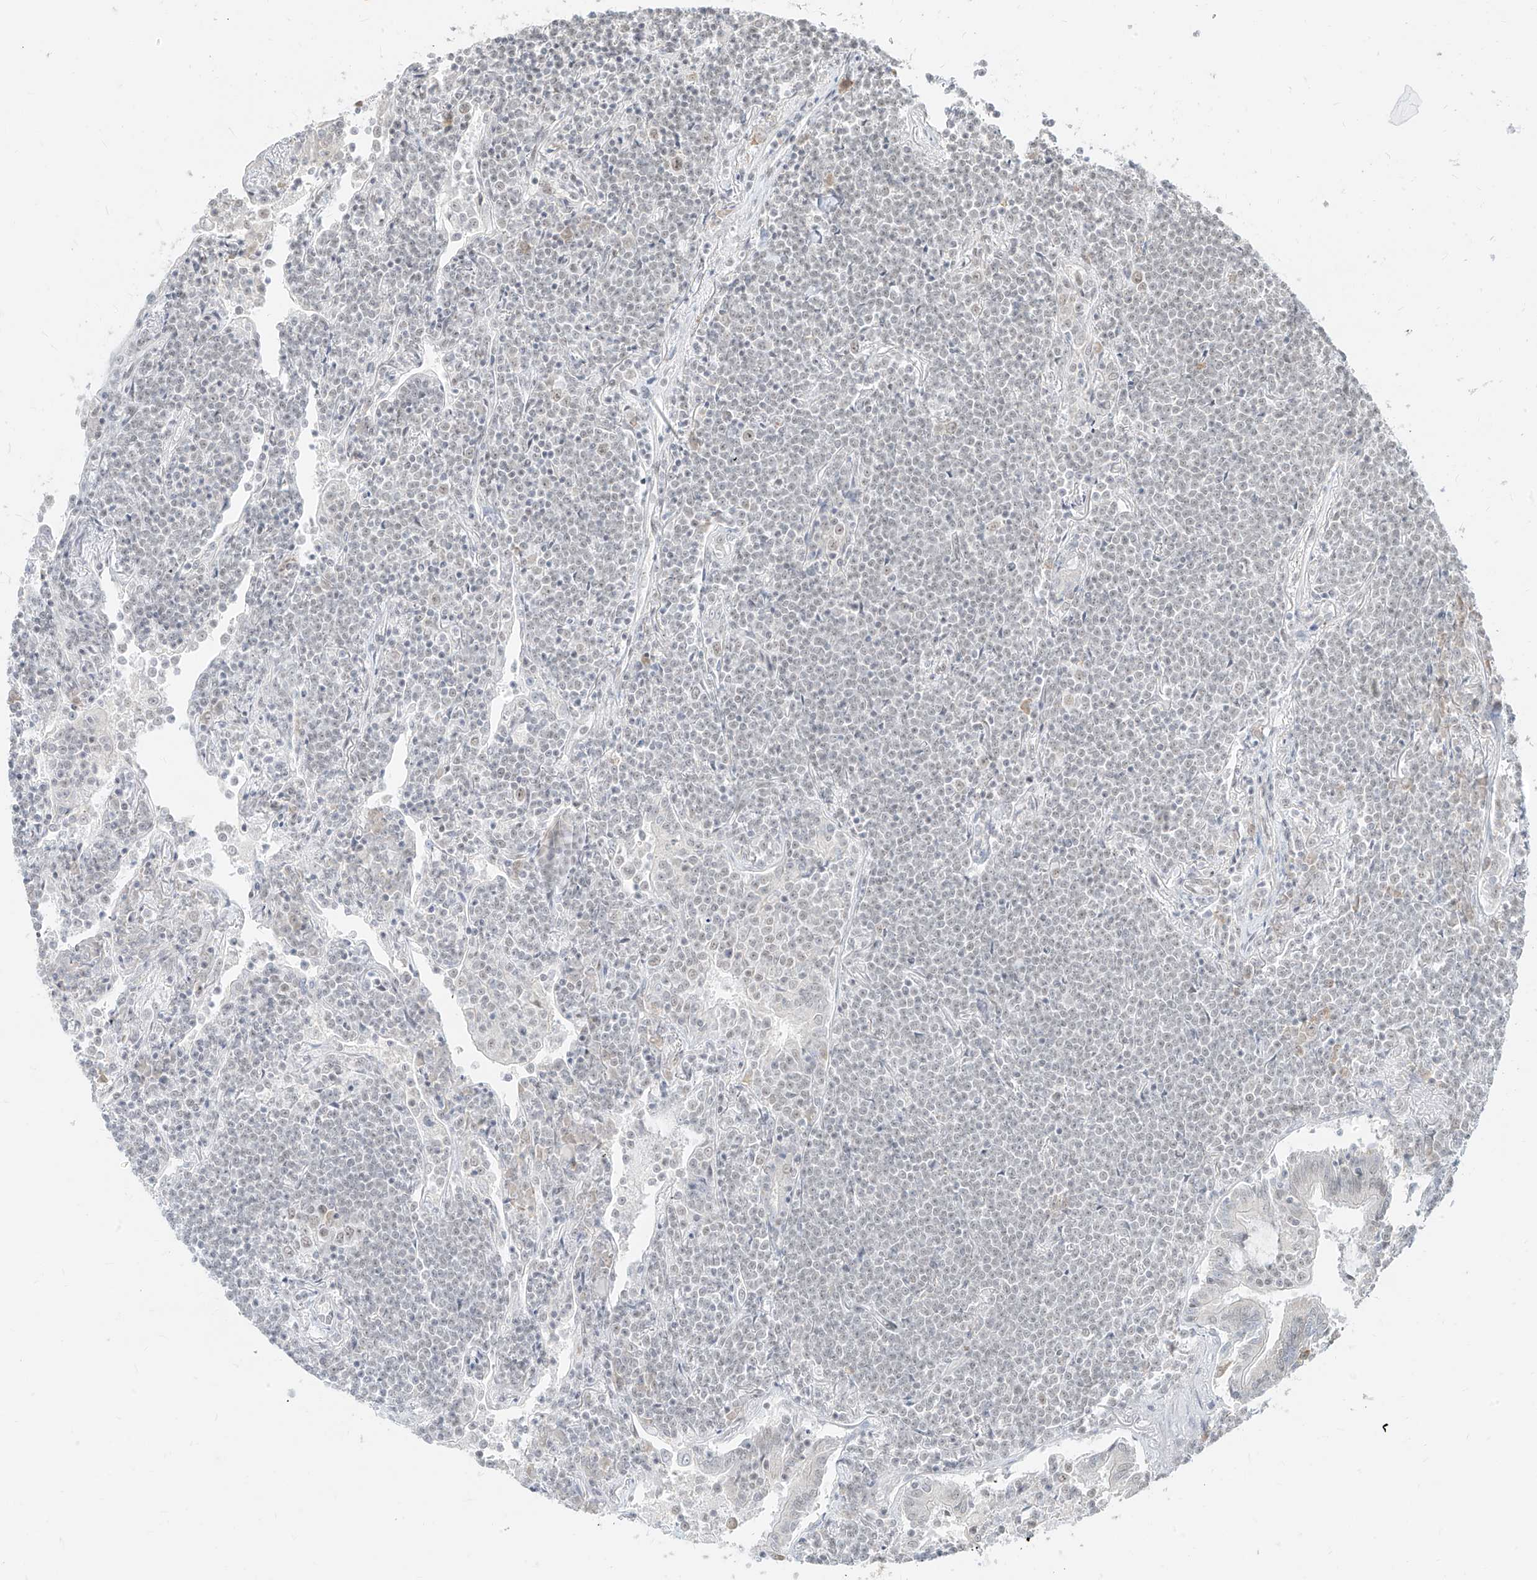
{"staining": {"intensity": "negative", "quantity": "none", "location": "none"}, "tissue": "lymphoma", "cell_type": "Tumor cells", "image_type": "cancer", "snomed": [{"axis": "morphology", "description": "Malignant lymphoma, non-Hodgkin's type, Low grade"}, {"axis": "topography", "description": "Lung"}], "caption": "Immunohistochemical staining of malignant lymphoma, non-Hodgkin's type (low-grade) shows no significant expression in tumor cells. (DAB immunohistochemistry (IHC) visualized using brightfield microscopy, high magnification).", "gene": "SUPT5H", "patient": {"sex": "female", "age": 71}}